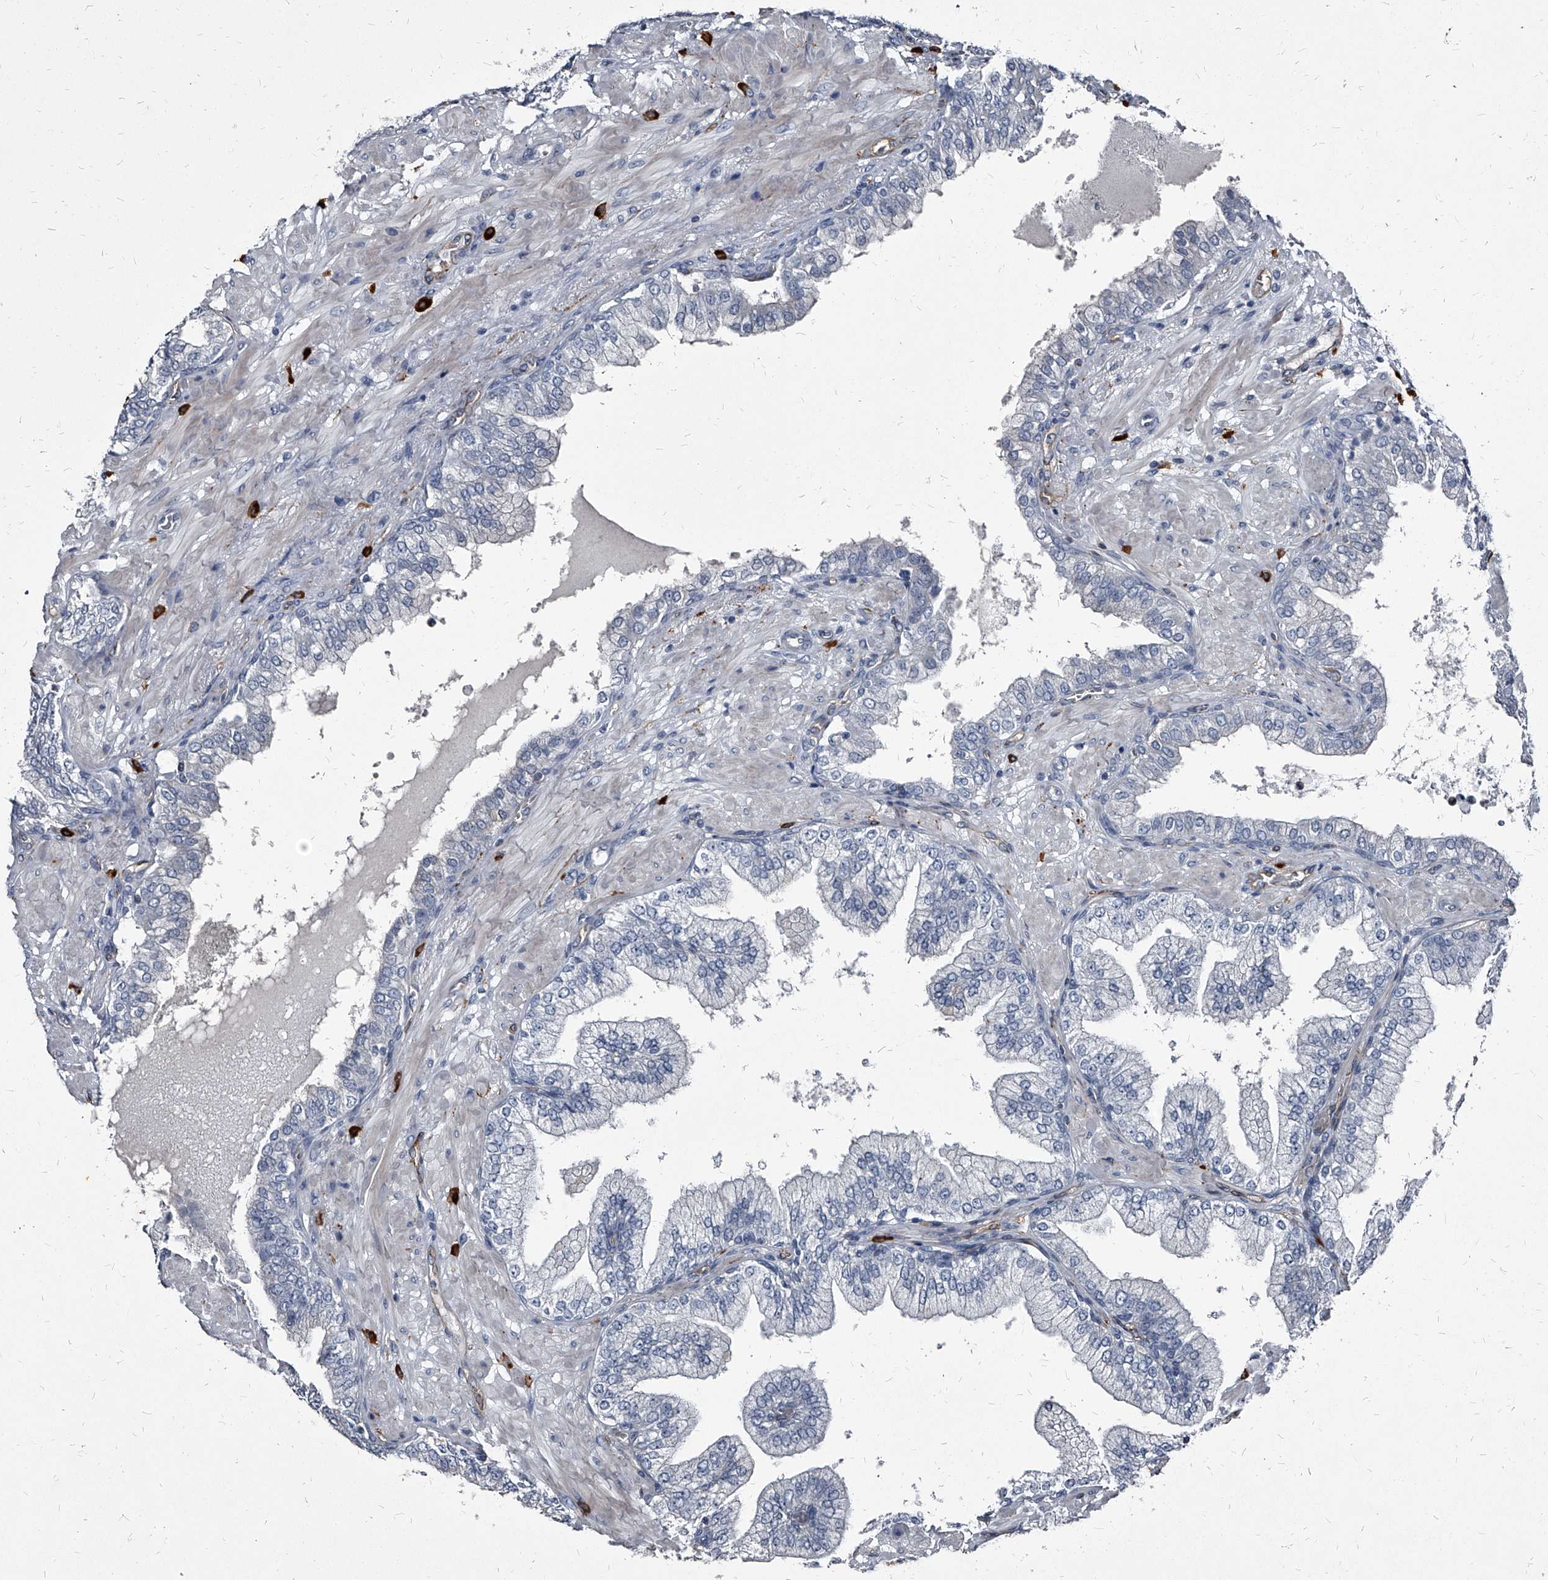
{"staining": {"intensity": "negative", "quantity": "none", "location": "none"}, "tissue": "prostate cancer", "cell_type": "Tumor cells", "image_type": "cancer", "snomed": [{"axis": "morphology", "description": "Adenocarcinoma, High grade"}, {"axis": "topography", "description": "Prostate"}], "caption": "Micrograph shows no protein positivity in tumor cells of adenocarcinoma (high-grade) (prostate) tissue.", "gene": "PGLYRP3", "patient": {"sex": "male", "age": 59}}